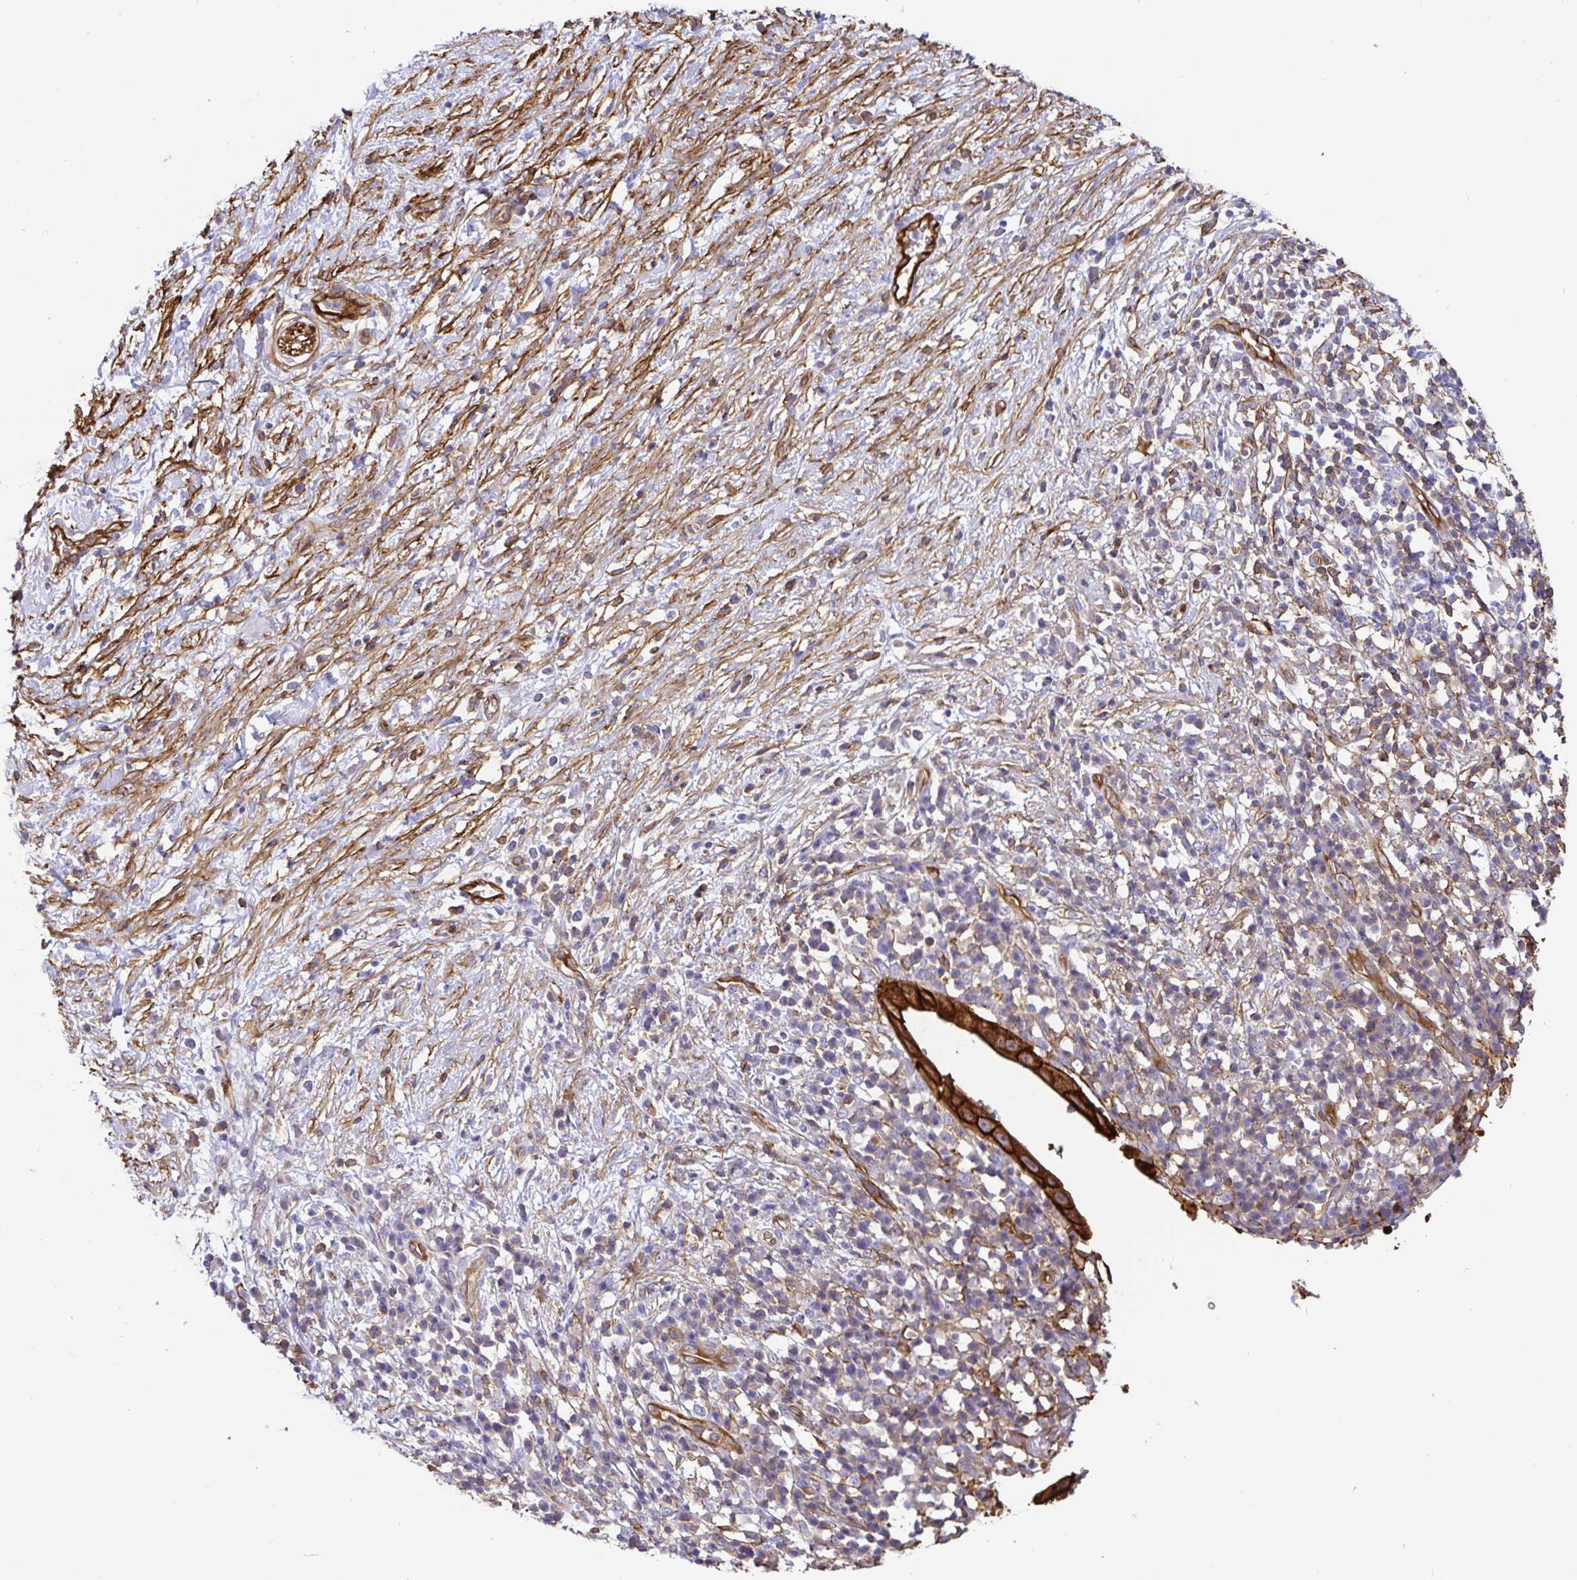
{"staining": {"intensity": "strong", "quantity": ">75%", "location": "cytoplasmic/membranous"}, "tissue": "pancreatic cancer", "cell_type": "Tumor cells", "image_type": "cancer", "snomed": [{"axis": "morphology", "description": "Adenocarcinoma, NOS"}, {"axis": "topography", "description": "Pancreas"}], "caption": "IHC (DAB (3,3'-diaminobenzidine)) staining of pancreatic cancer (adenocarcinoma) reveals strong cytoplasmic/membranous protein positivity in approximately >75% of tumor cells.", "gene": "ANXA2", "patient": {"sex": "male", "age": 68}}